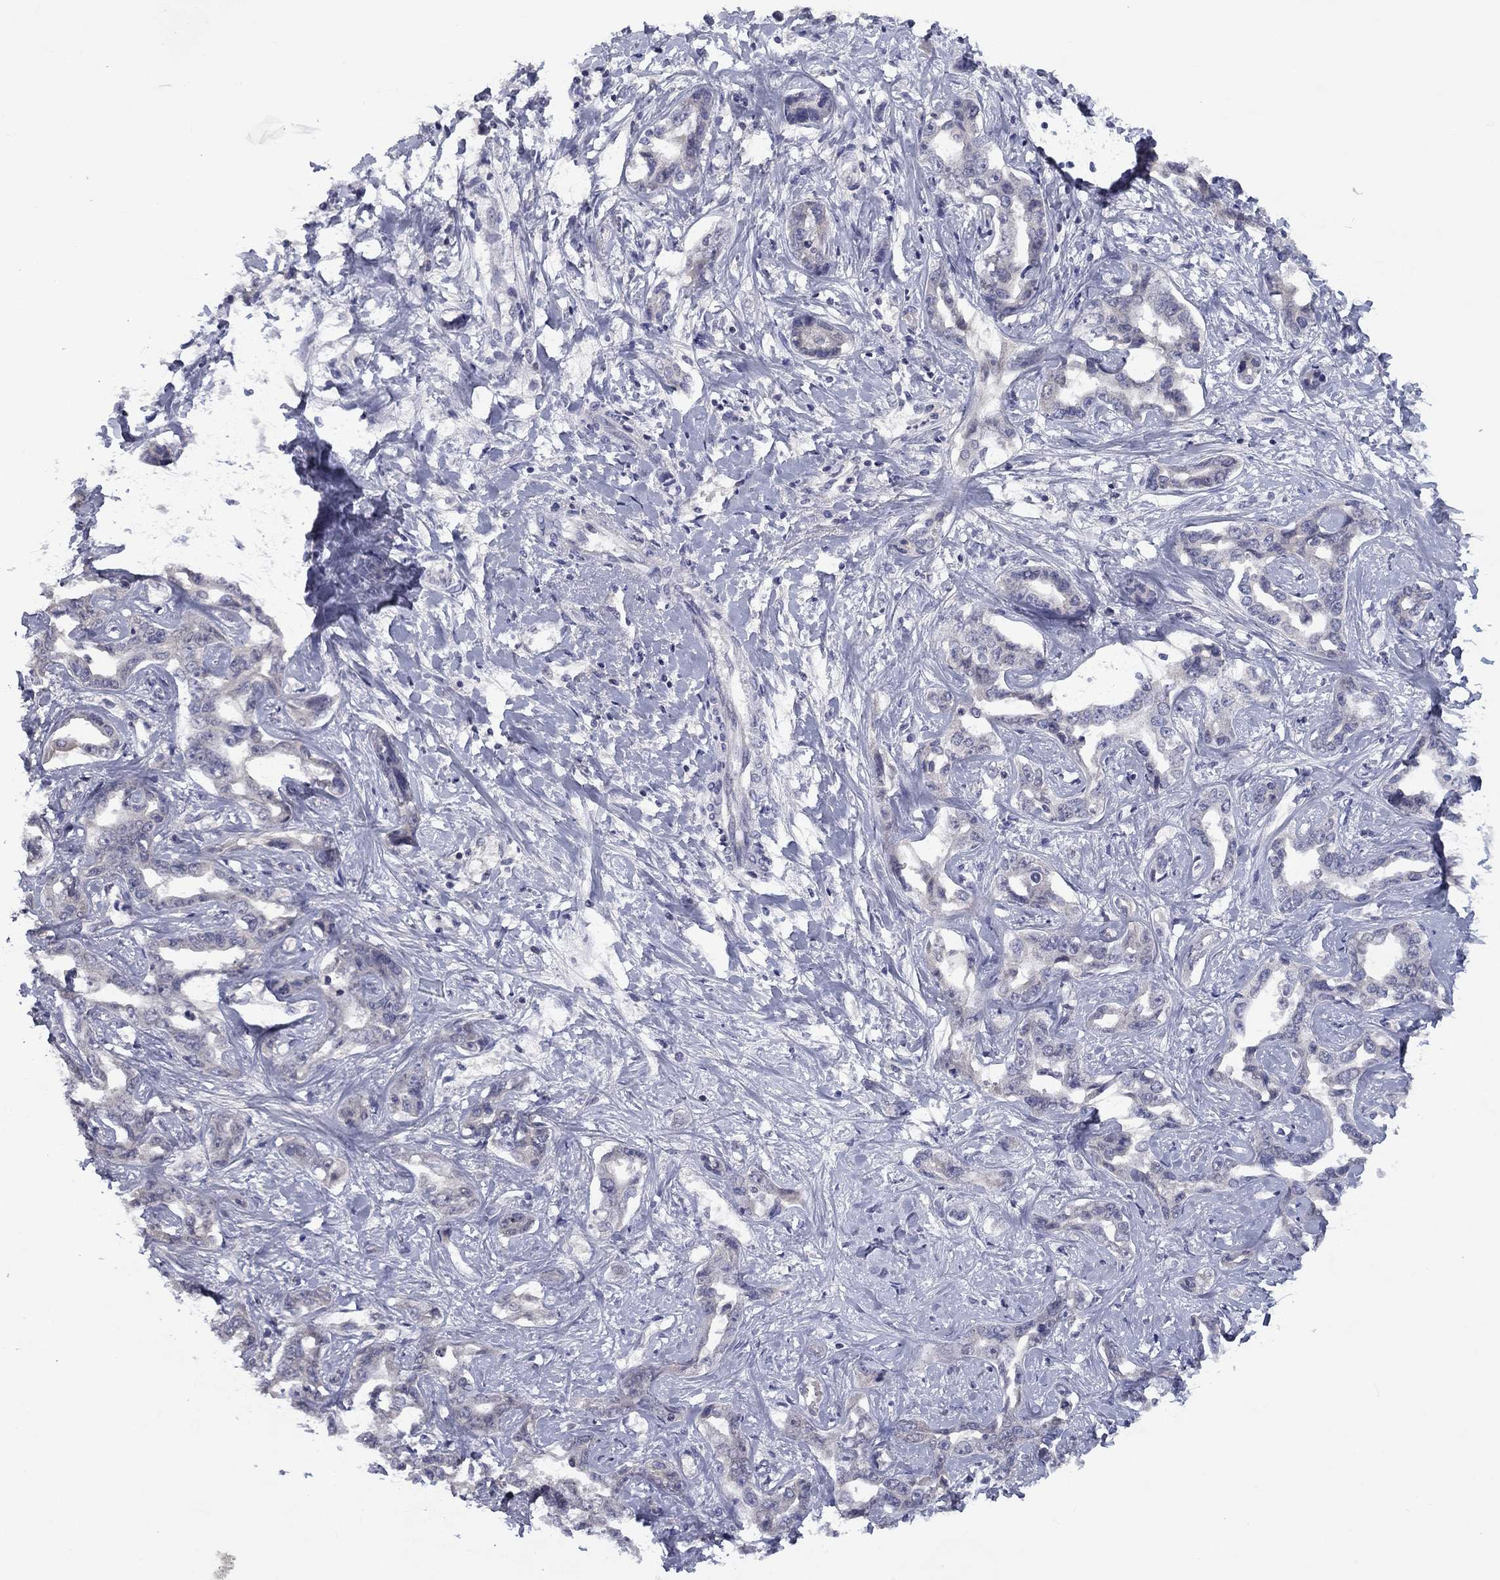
{"staining": {"intensity": "negative", "quantity": "none", "location": "none"}, "tissue": "liver cancer", "cell_type": "Tumor cells", "image_type": "cancer", "snomed": [{"axis": "morphology", "description": "Cholangiocarcinoma"}, {"axis": "topography", "description": "Liver"}], "caption": "High magnification brightfield microscopy of liver cancer stained with DAB (brown) and counterstained with hematoxylin (blue): tumor cells show no significant expression.", "gene": "CACNA1A", "patient": {"sex": "male", "age": 59}}